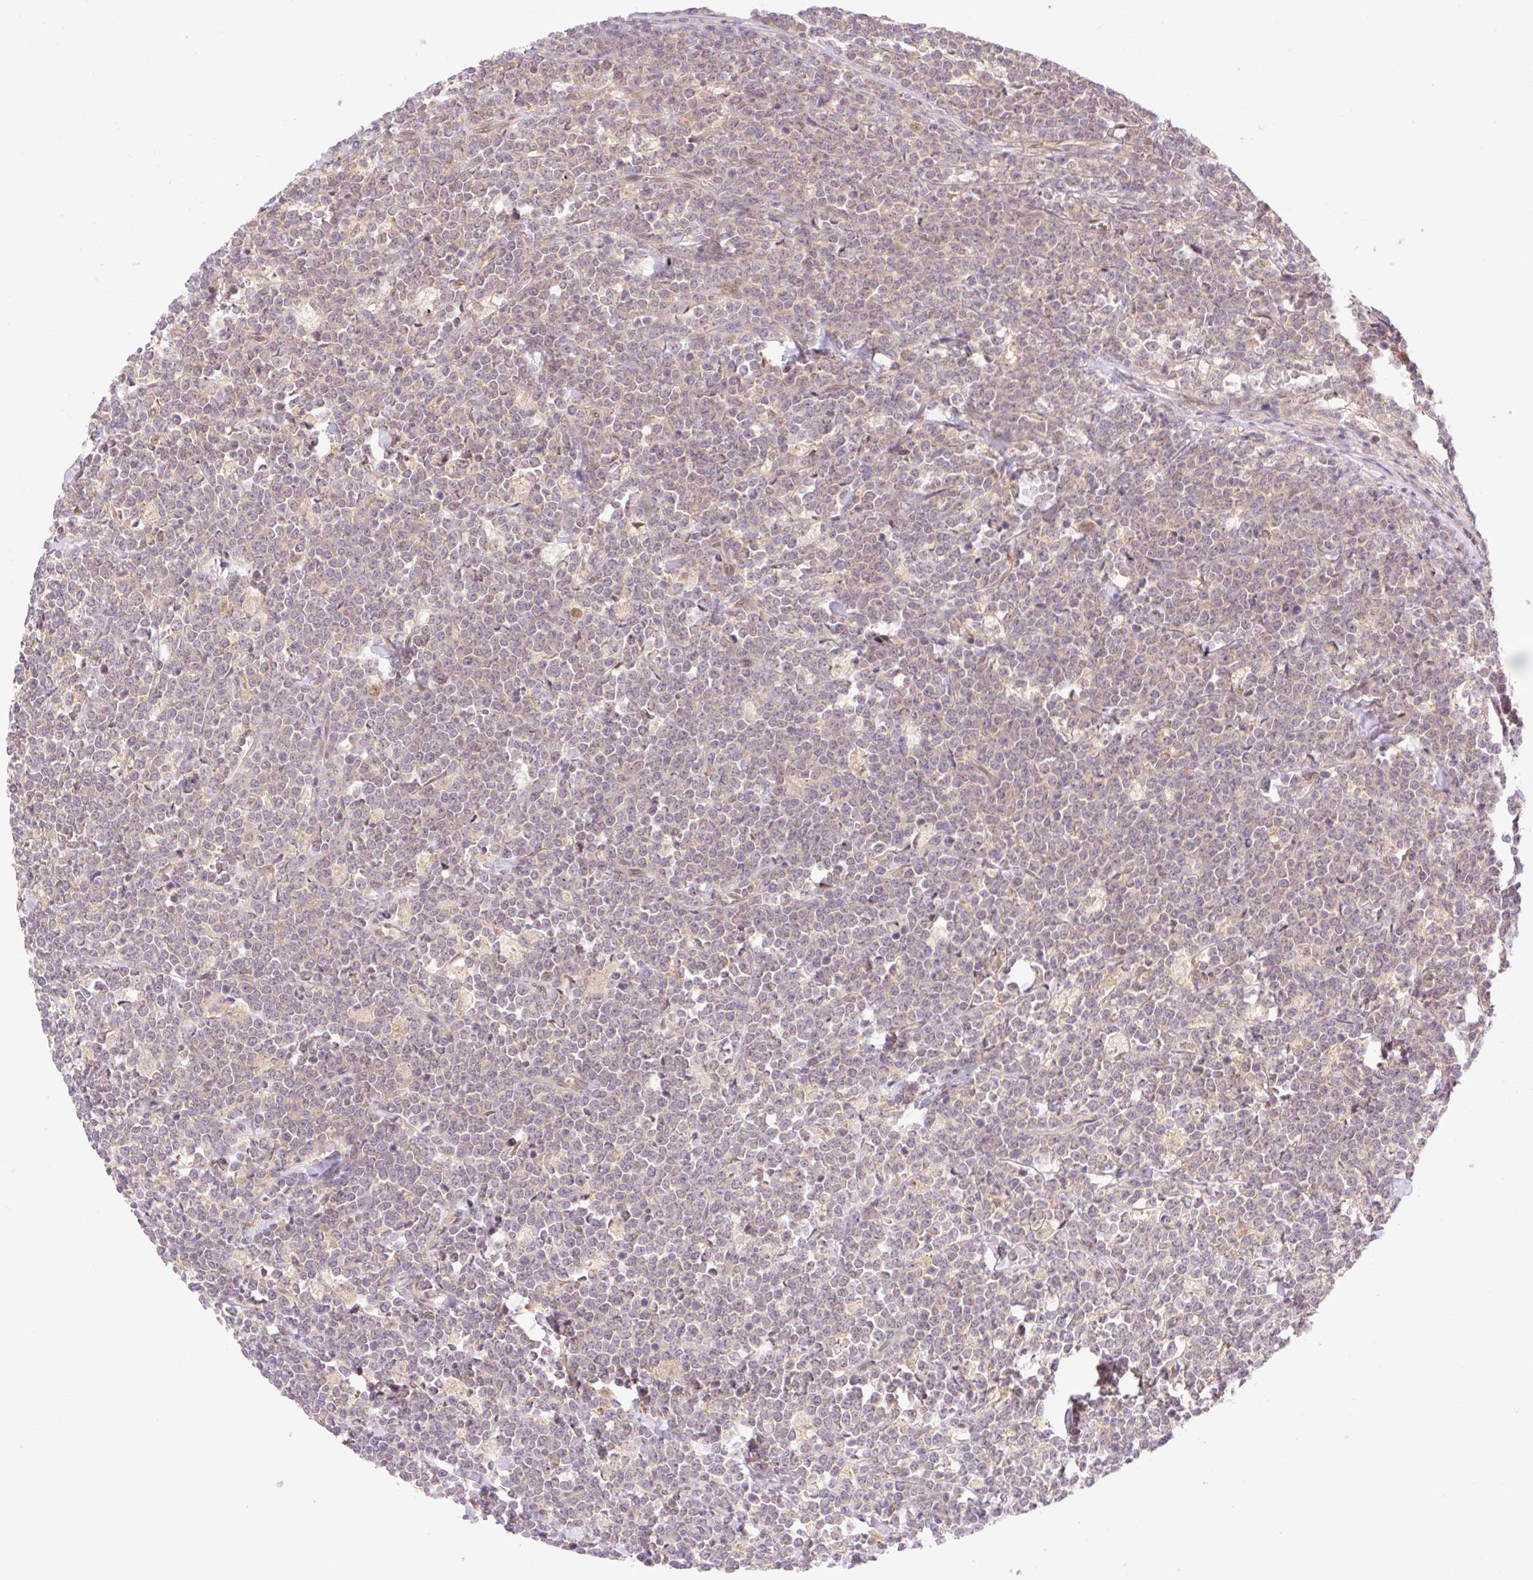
{"staining": {"intensity": "weak", "quantity": ">75%", "location": "cytoplasmic/membranous,nuclear"}, "tissue": "lymphoma", "cell_type": "Tumor cells", "image_type": "cancer", "snomed": [{"axis": "morphology", "description": "Malignant lymphoma, non-Hodgkin's type, High grade"}, {"axis": "topography", "description": "Small intestine"}], "caption": "Protein staining of malignant lymphoma, non-Hodgkin's type (high-grade) tissue reveals weak cytoplasmic/membranous and nuclear staining in approximately >75% of tumor cells. The protein is stained brown, and the nuclei are stained in blue (DAB IHC with brightfield microscopy, high magnification).", "gene": "VPS25", "patient": {"sex": "male", "age": 8}}